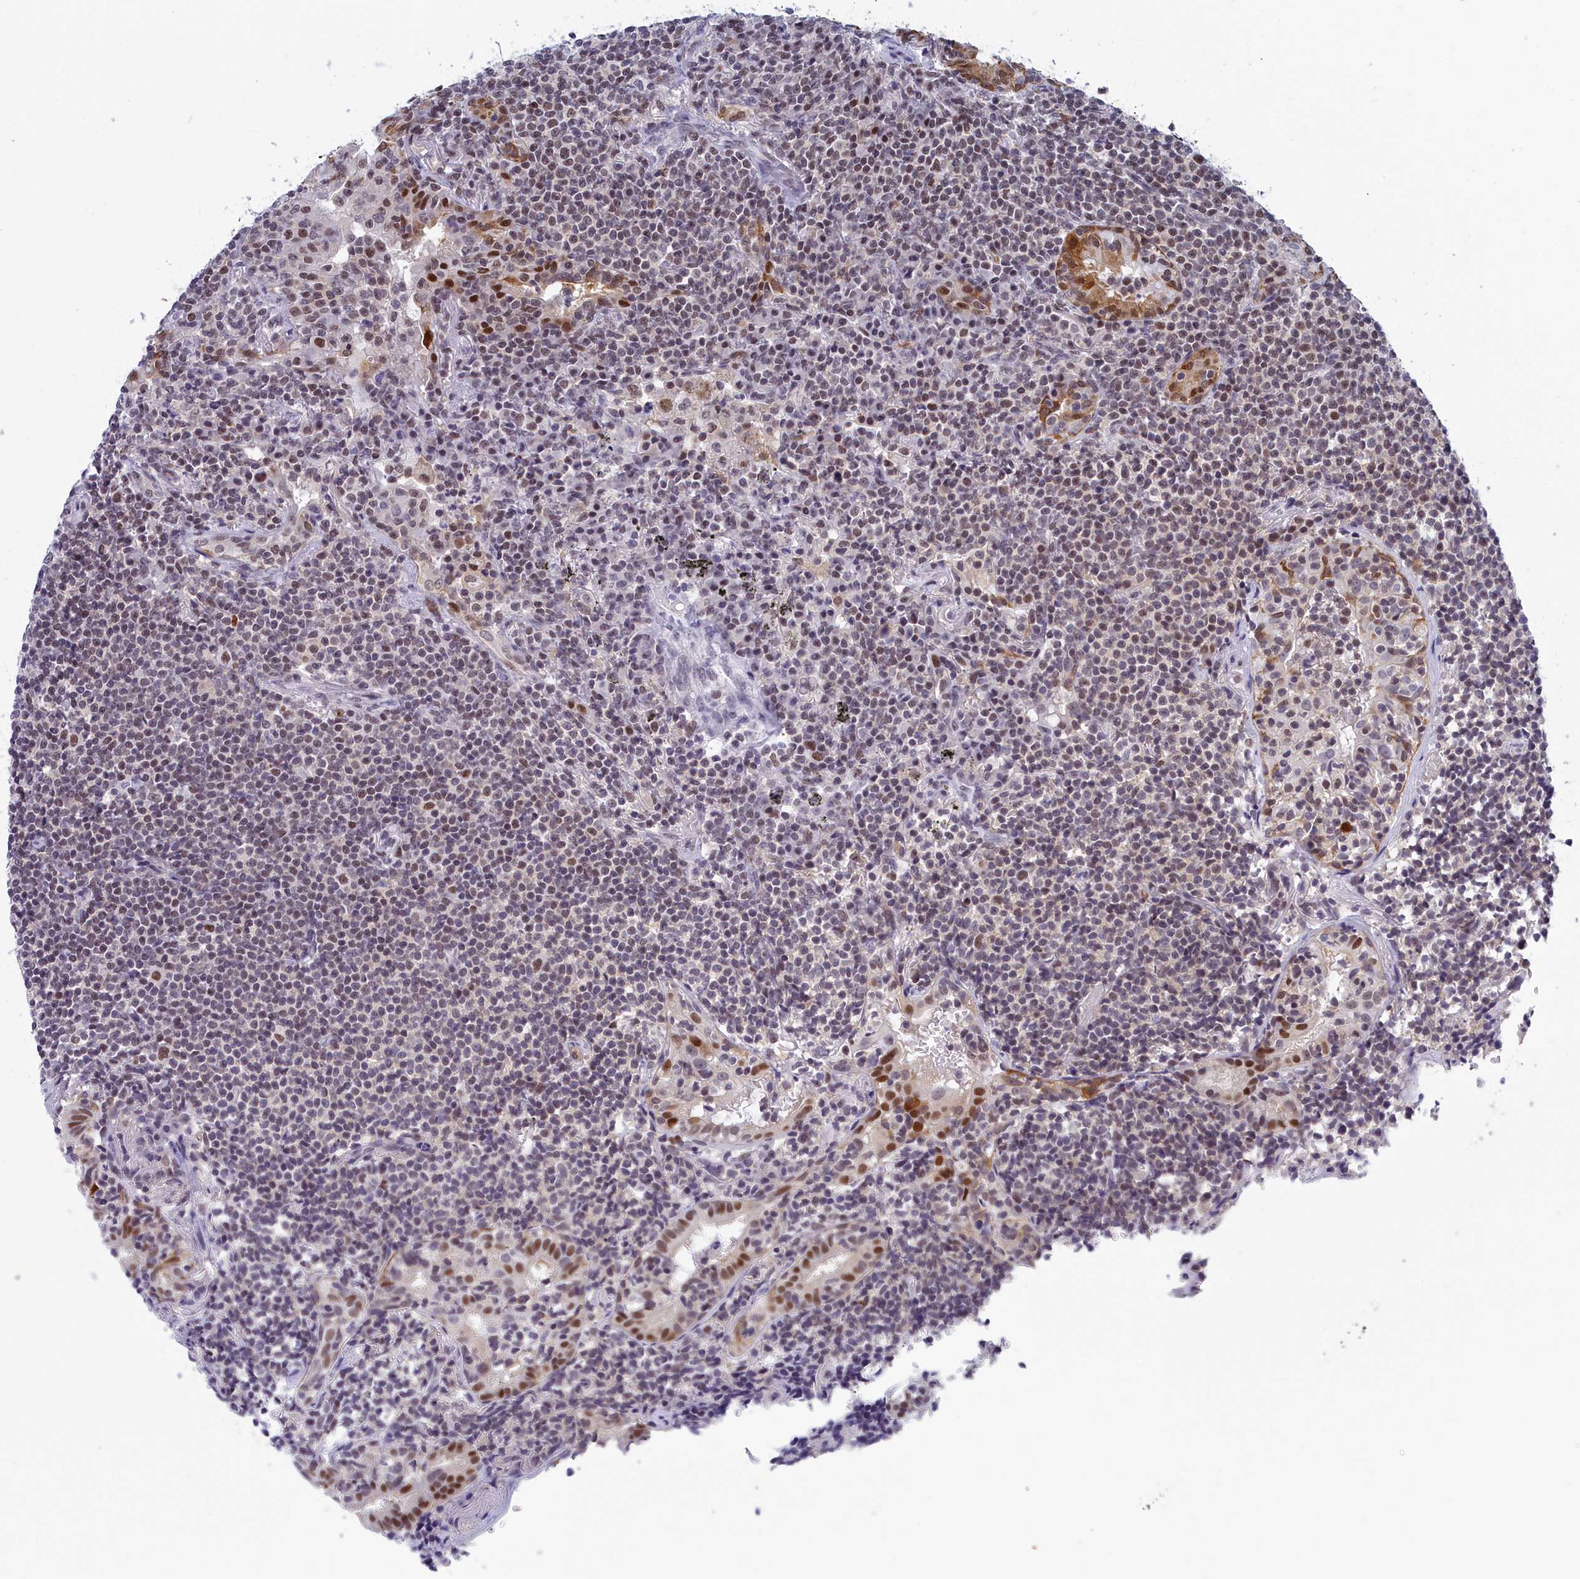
{"staining": {"intensity": "moderate", "quantity": "<25%", "location": "nuclear"}, "tissue": "lymphoma", "cell_type": "Tumor cells", "image_type": "cancer", "snomed": [{"axis": "morphology", "description": "Malignant lymphoma, non-Hodgkin's type, Low grade"}, {"axis": "topography", "description": "Lung"}], "caption": "Human low-grade malignant lymphoma, non-Hodgkin's type stained with a protein marker reveals moderate staining in tumor cells.", "gene": "CCDC97", "patient": {"sex": "female", "age": 71}}